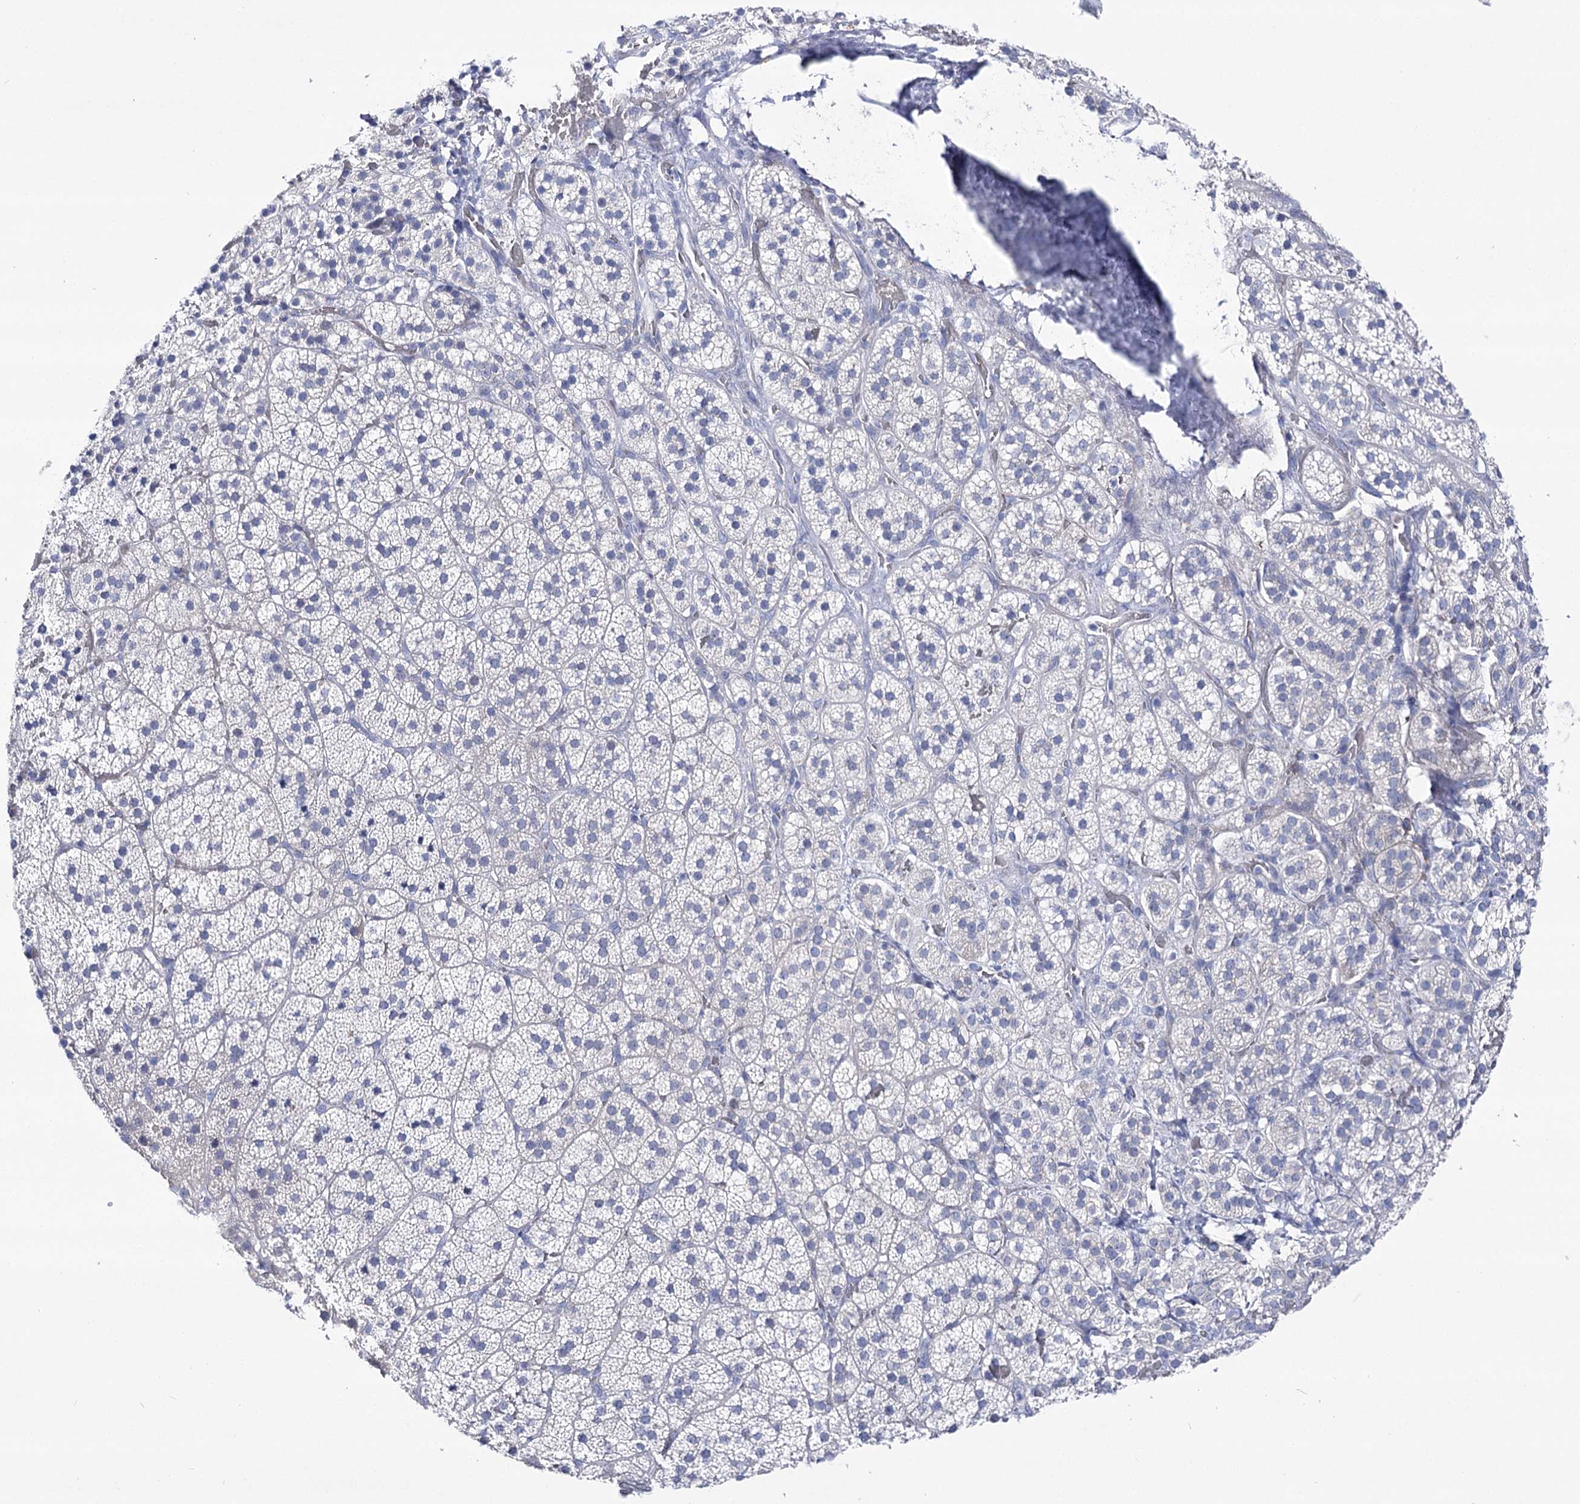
{"staining": {"intensity": "negative", "quantity": "none", "location": "none"}, "tissue": "adrenal gland", "cell_type": "Glandular cells", "image_type": "normal", "snomed": [{"axis": "morphology", "description": "Normal tissue, NOS"}, {"axis": "topography", "description": "Adrenal gland"}], "caption": "Protein analysis of normal adrenal gland shows no significant expression in glandular cells.", "gene": "NRAP", "patient": {"sex": "female", "age": 44}}